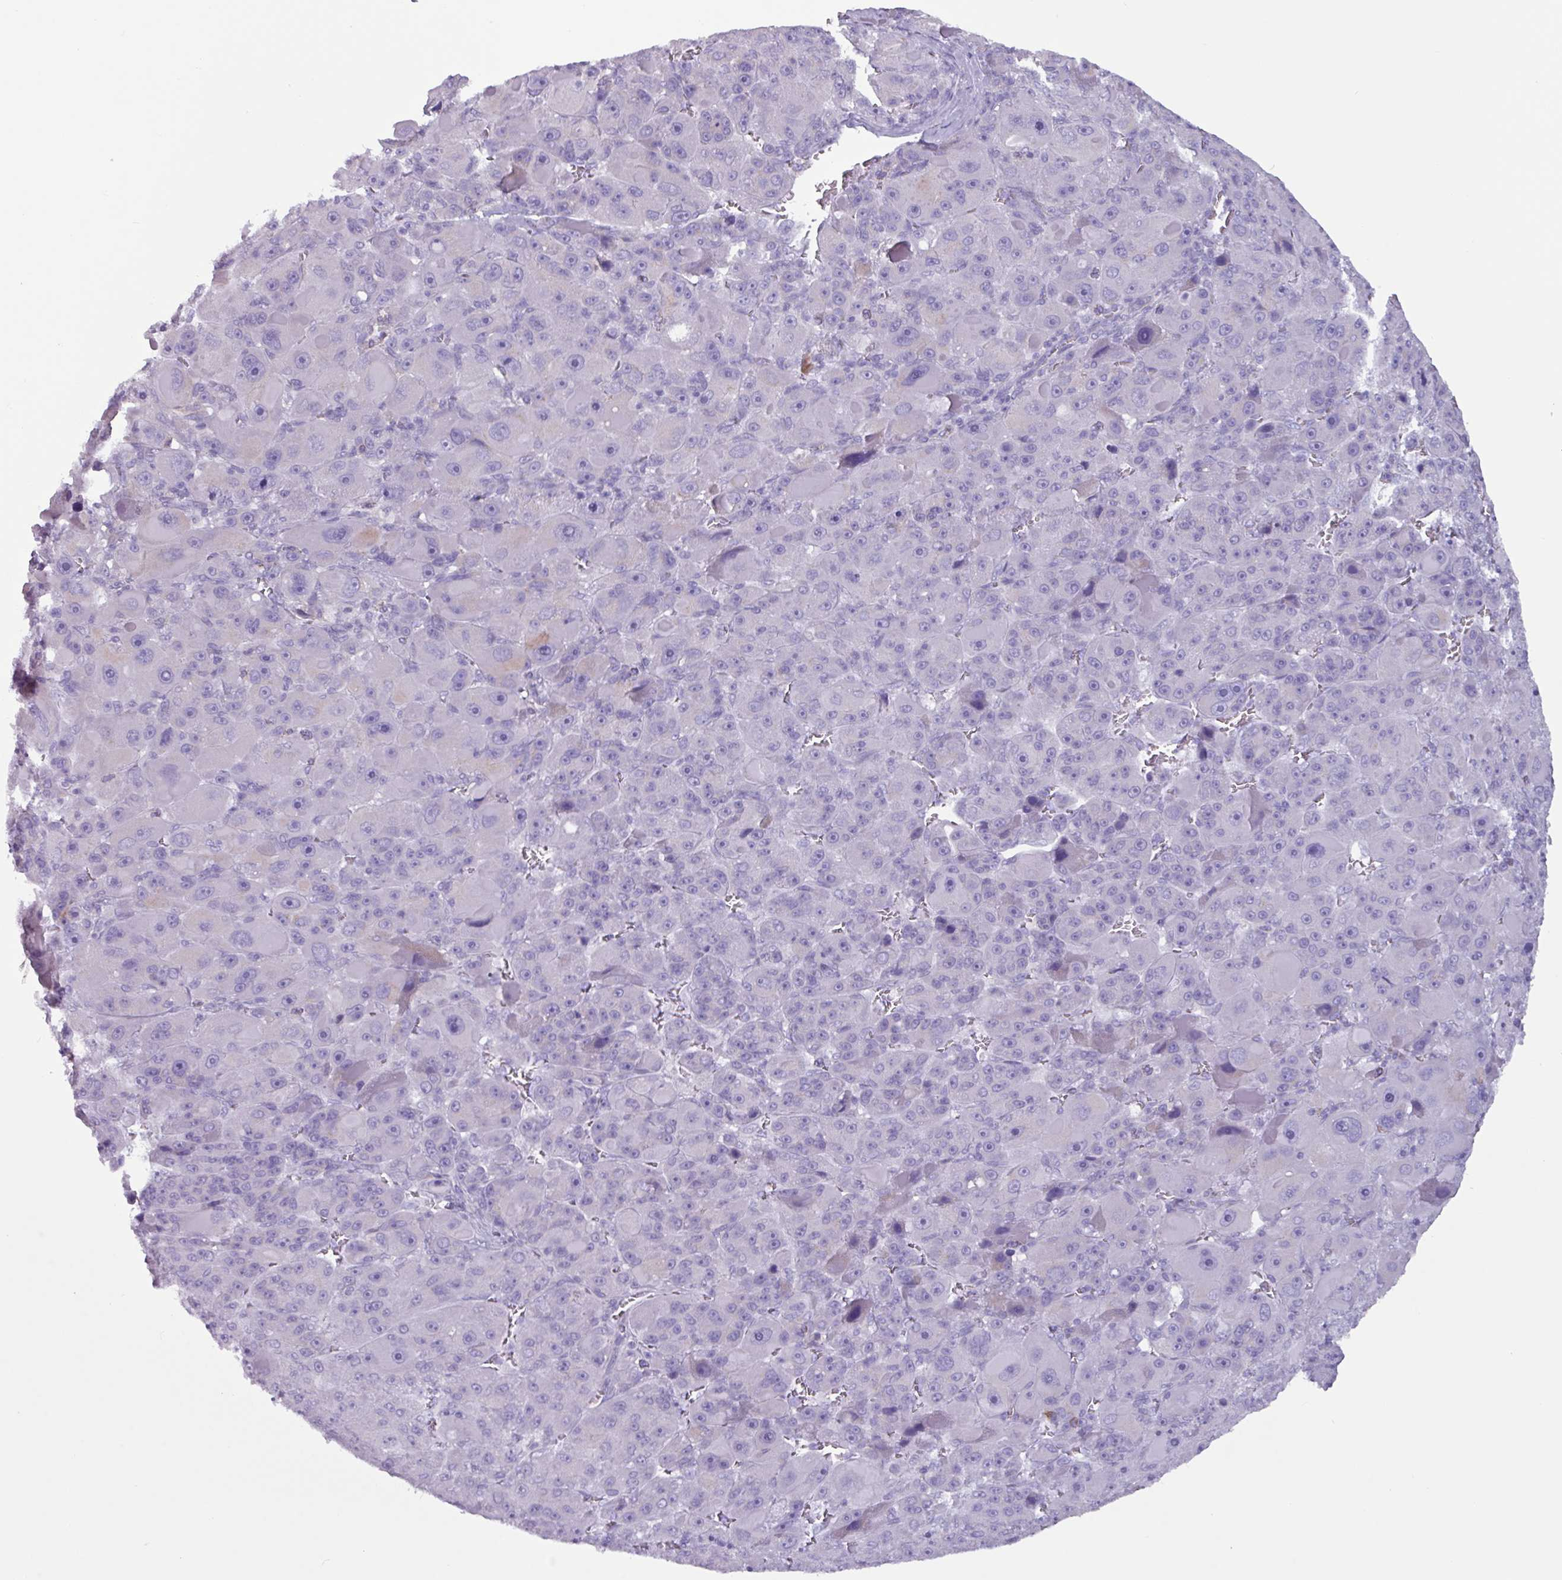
{"staining": {"intensity": "negative", "quantity": "none", "location": "none"}, "tissue": "liver cancer", "cell_type": "Tumor cells", "image_type": "cancer", "snomed": [{"axis": "morphology", "description": "Carcinoma, Hepatocellular, NOS"}, {"axis": "topography", "description": "Liver"}], "caption": "This is an immunohistochemistry photomicrograph of hepatocellular carcinoma (liver). There is no expression in tumor cells.", "gene": "ADGRE1", "patient": {"sex": "male", "age": 76}}